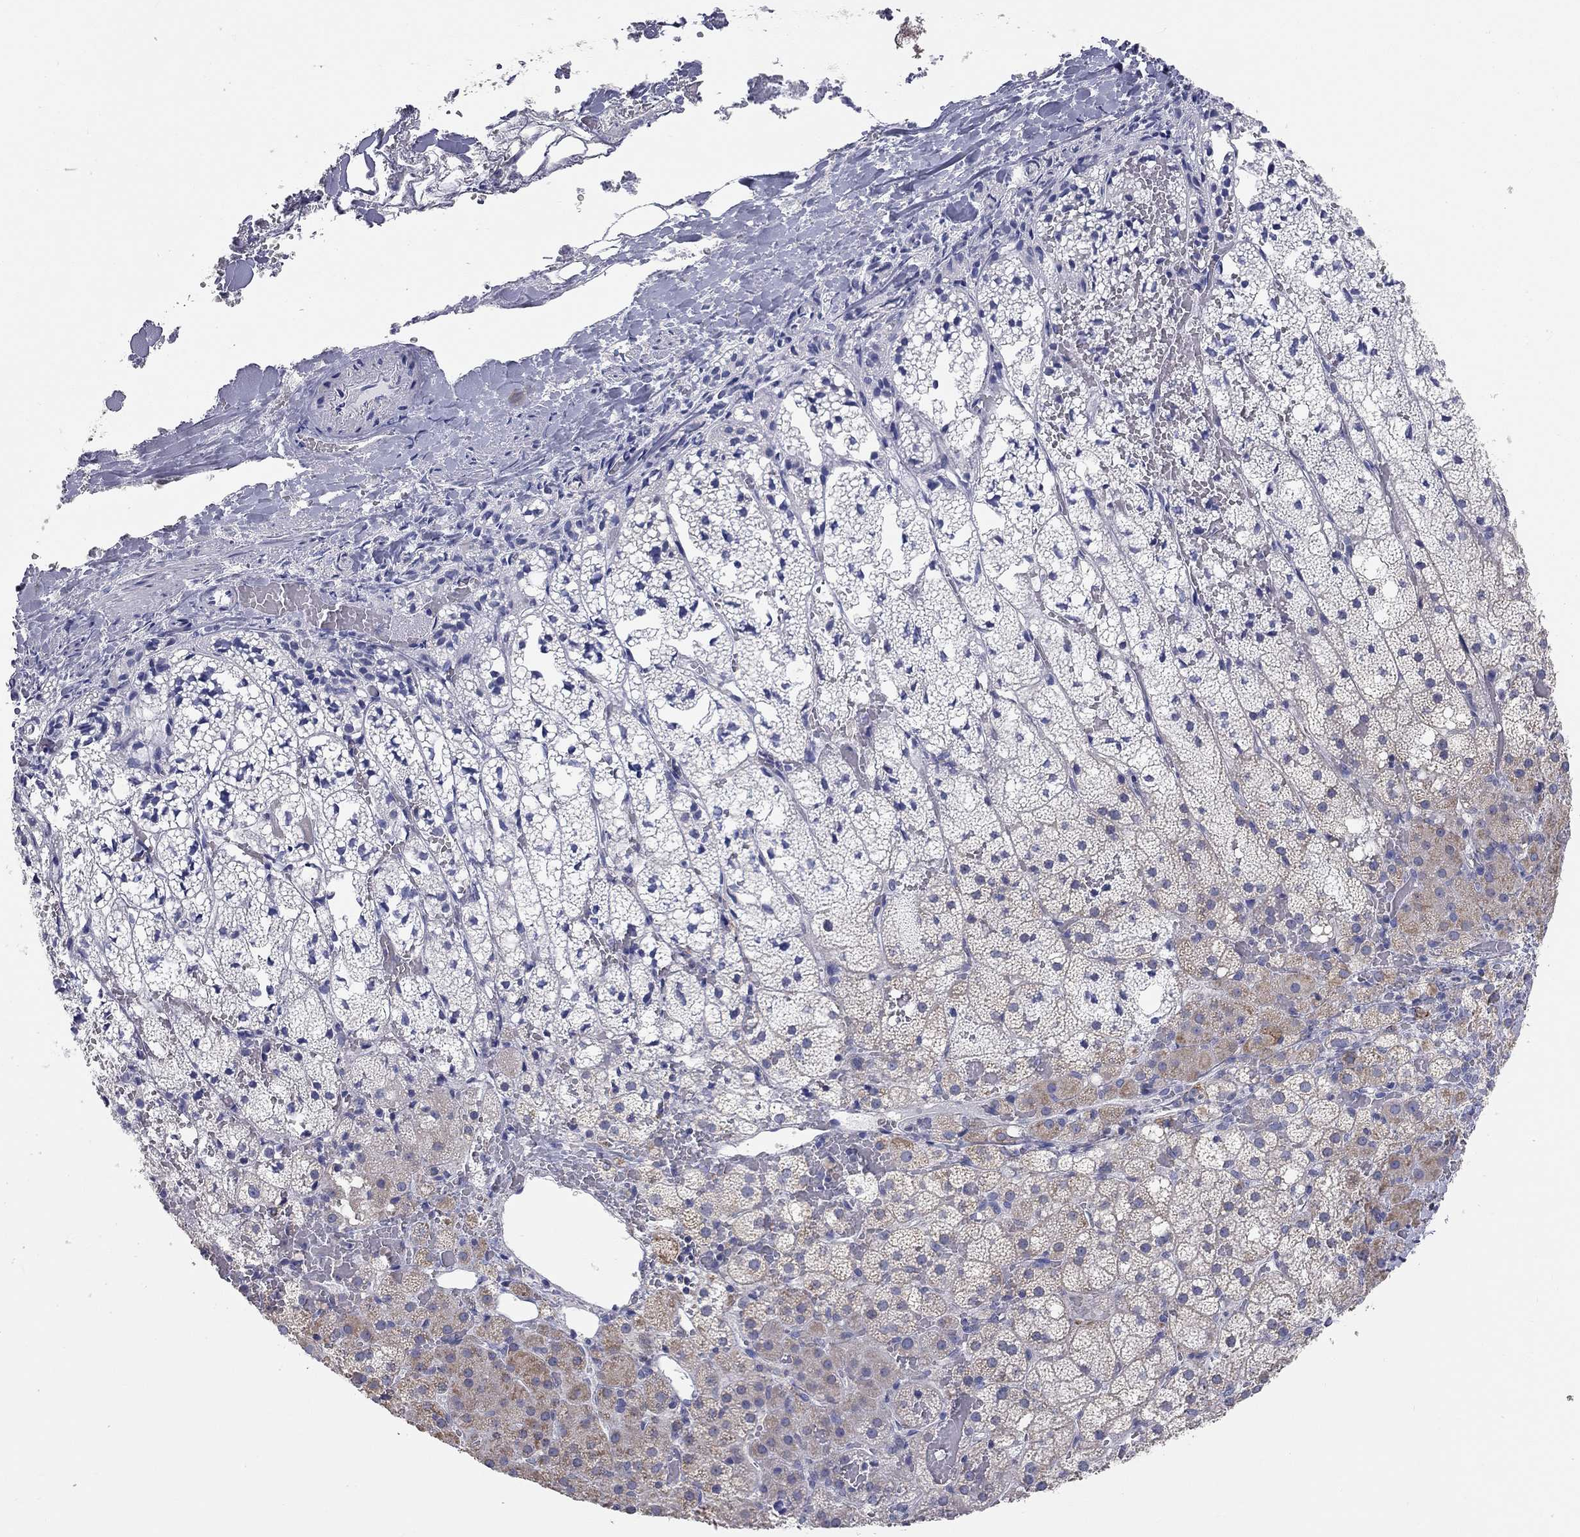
{"staining": {"intensity": "strong", "quantity": "<25%", "location": "cytoplasmic/membranous"}, "tissue": "adrenal gland", "cell_type": "Glandular cells", "image_type": "normal", "snomed": [{"axis": "morphology", "description": "Normal tissue, NOS"}, {"axis": "topography", "description": "Adrenal gland"}], "caption": "Immunohistochemical staining of benign human adrenal gland demonstrates medium levels of strong cytoplasmic/membranous expression in approximately <25% of glandular cells. (Brightfield microscopy of DAB IHC at high magnification).", "gene": "CFAP161", "patient": {"sex": "male", "age": 53}}